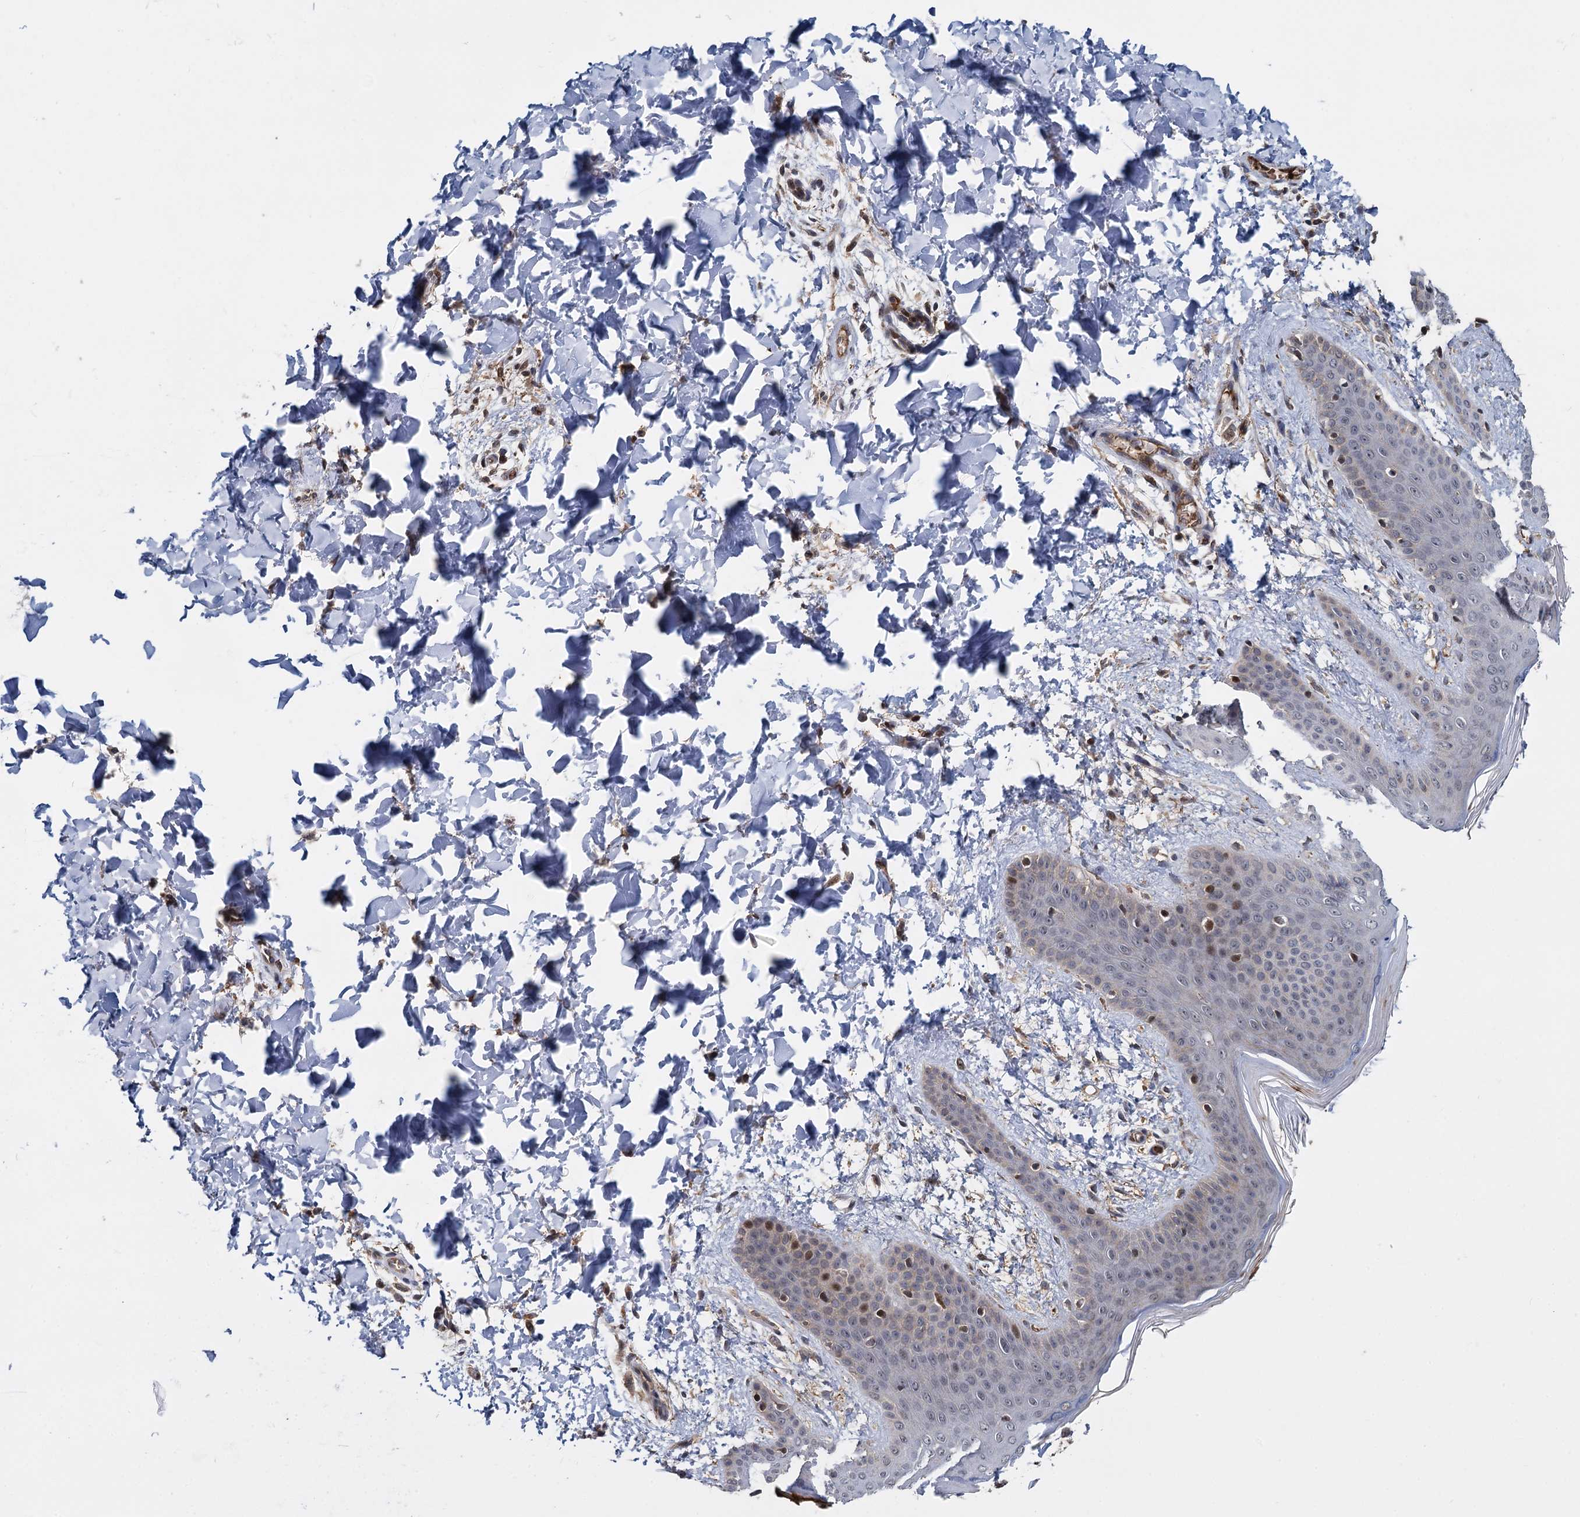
{"staining": {"intensity": "moderate", "quantity": "25%-75%", "location": "nuclear"}, "tissue": "skin", "cell_type": "Fibroblasts", "image_type": "normal", "snomed": [{"axis": "morphology", "description": "Normal tissue, NOS"}, {"axis": "topography", "description": "Skin"}], "caption": "Immunohistochemical staining of normal human skin demonstrates moderate nuclear protein staining in about 25%-75% of fibroblasts.", "gene": "FANCI", "patient": {"sex": "male", "age": 36}}